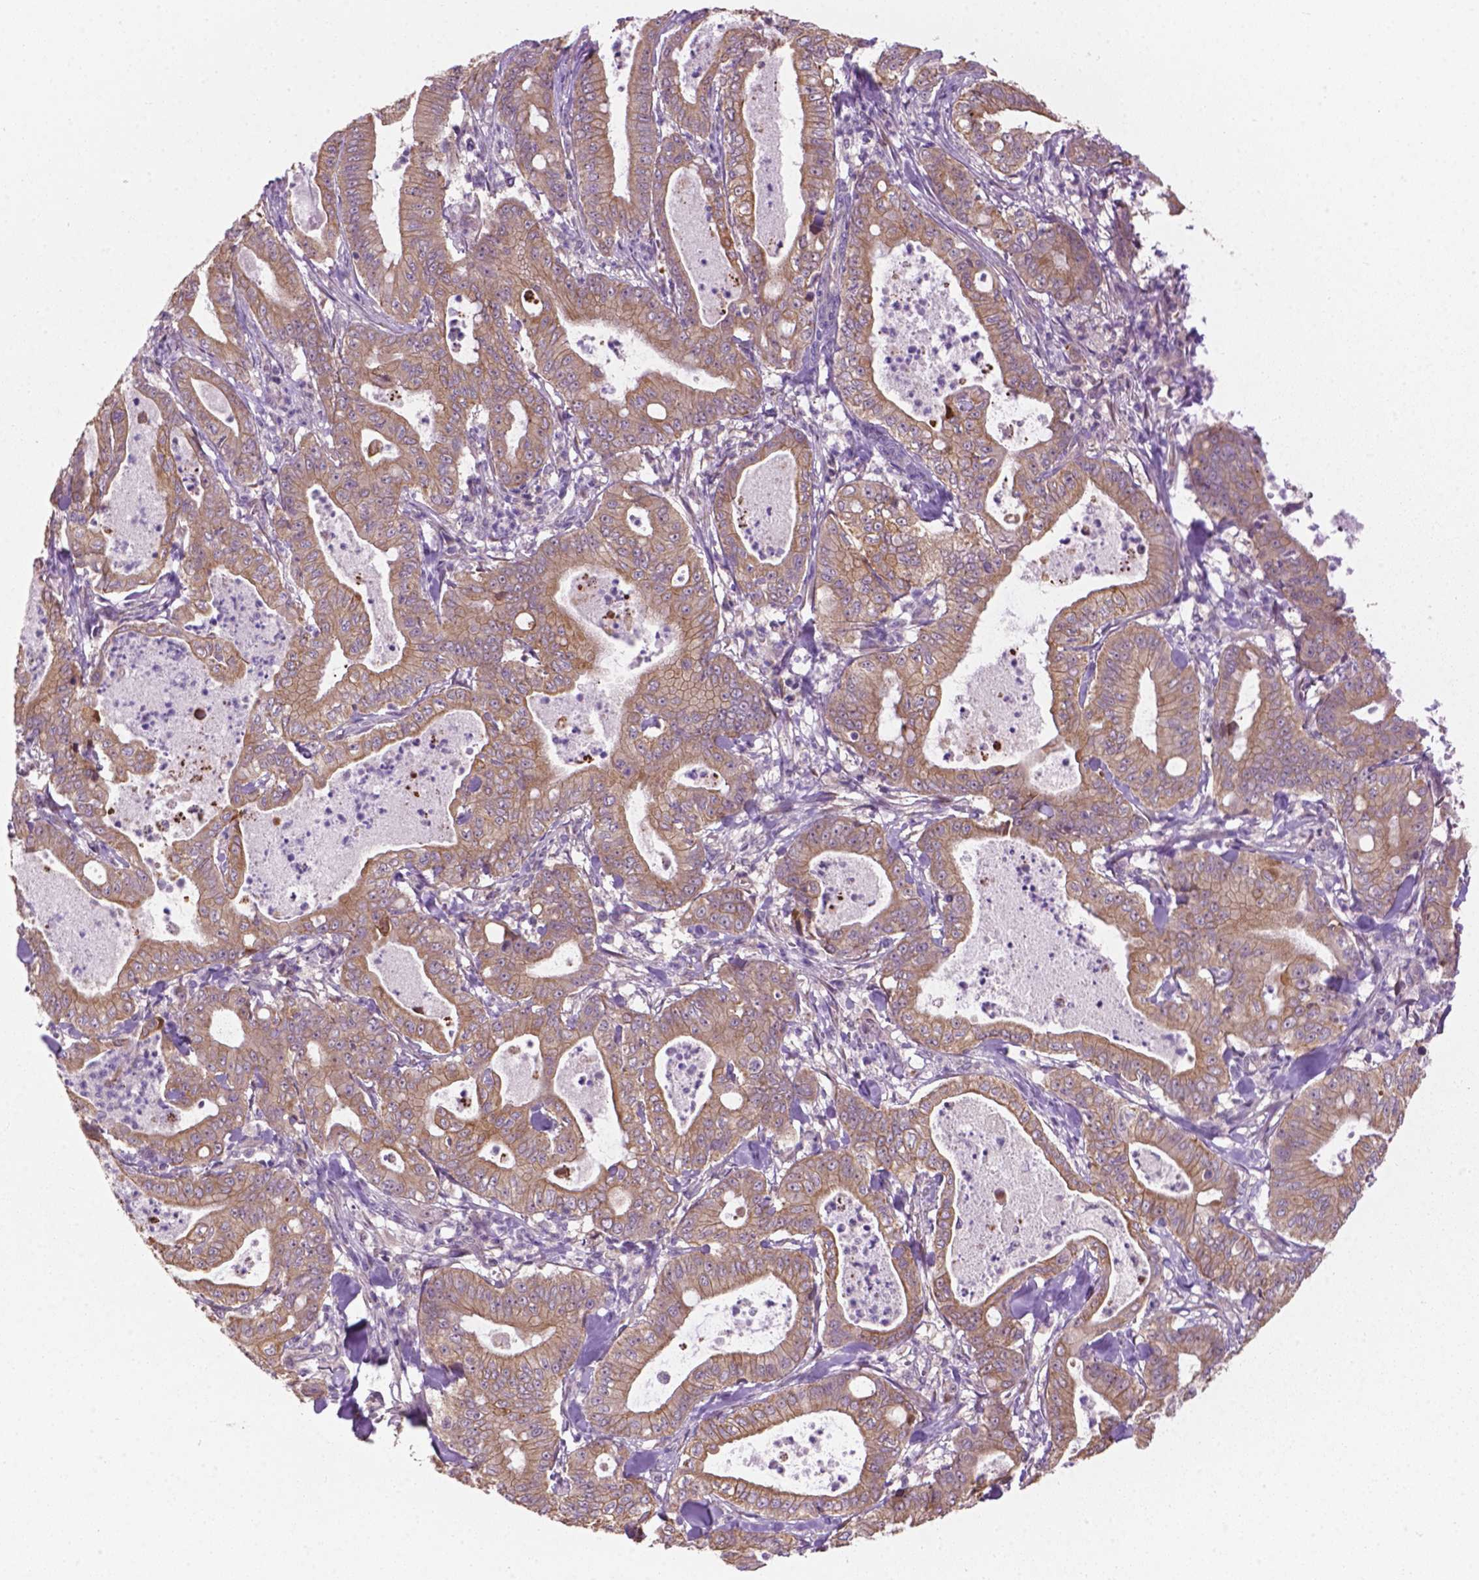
{"staining": {"intensity": "moderate", "quantity": ">75%", "location": "cytoplasmic/membranous"}, "tissue": "pancreatic cancer", "cell_type": "Tumor cells", "image_type": "cancer", "snomed": [{"axis": "morphology", "description": "Adenocarcinoma, NOS"}, {"axis": "topography", "description": "Pancreas"}], "caption": "A high-resolution micrograph shows IHC staining of pancreatic adenocarcinoma, which exhibits moderate cytoplasmic/membranous staining in approximately >75% of tumor cells.", "gene": "MZT1", "patient": {"sex": "male", "age": 71}}